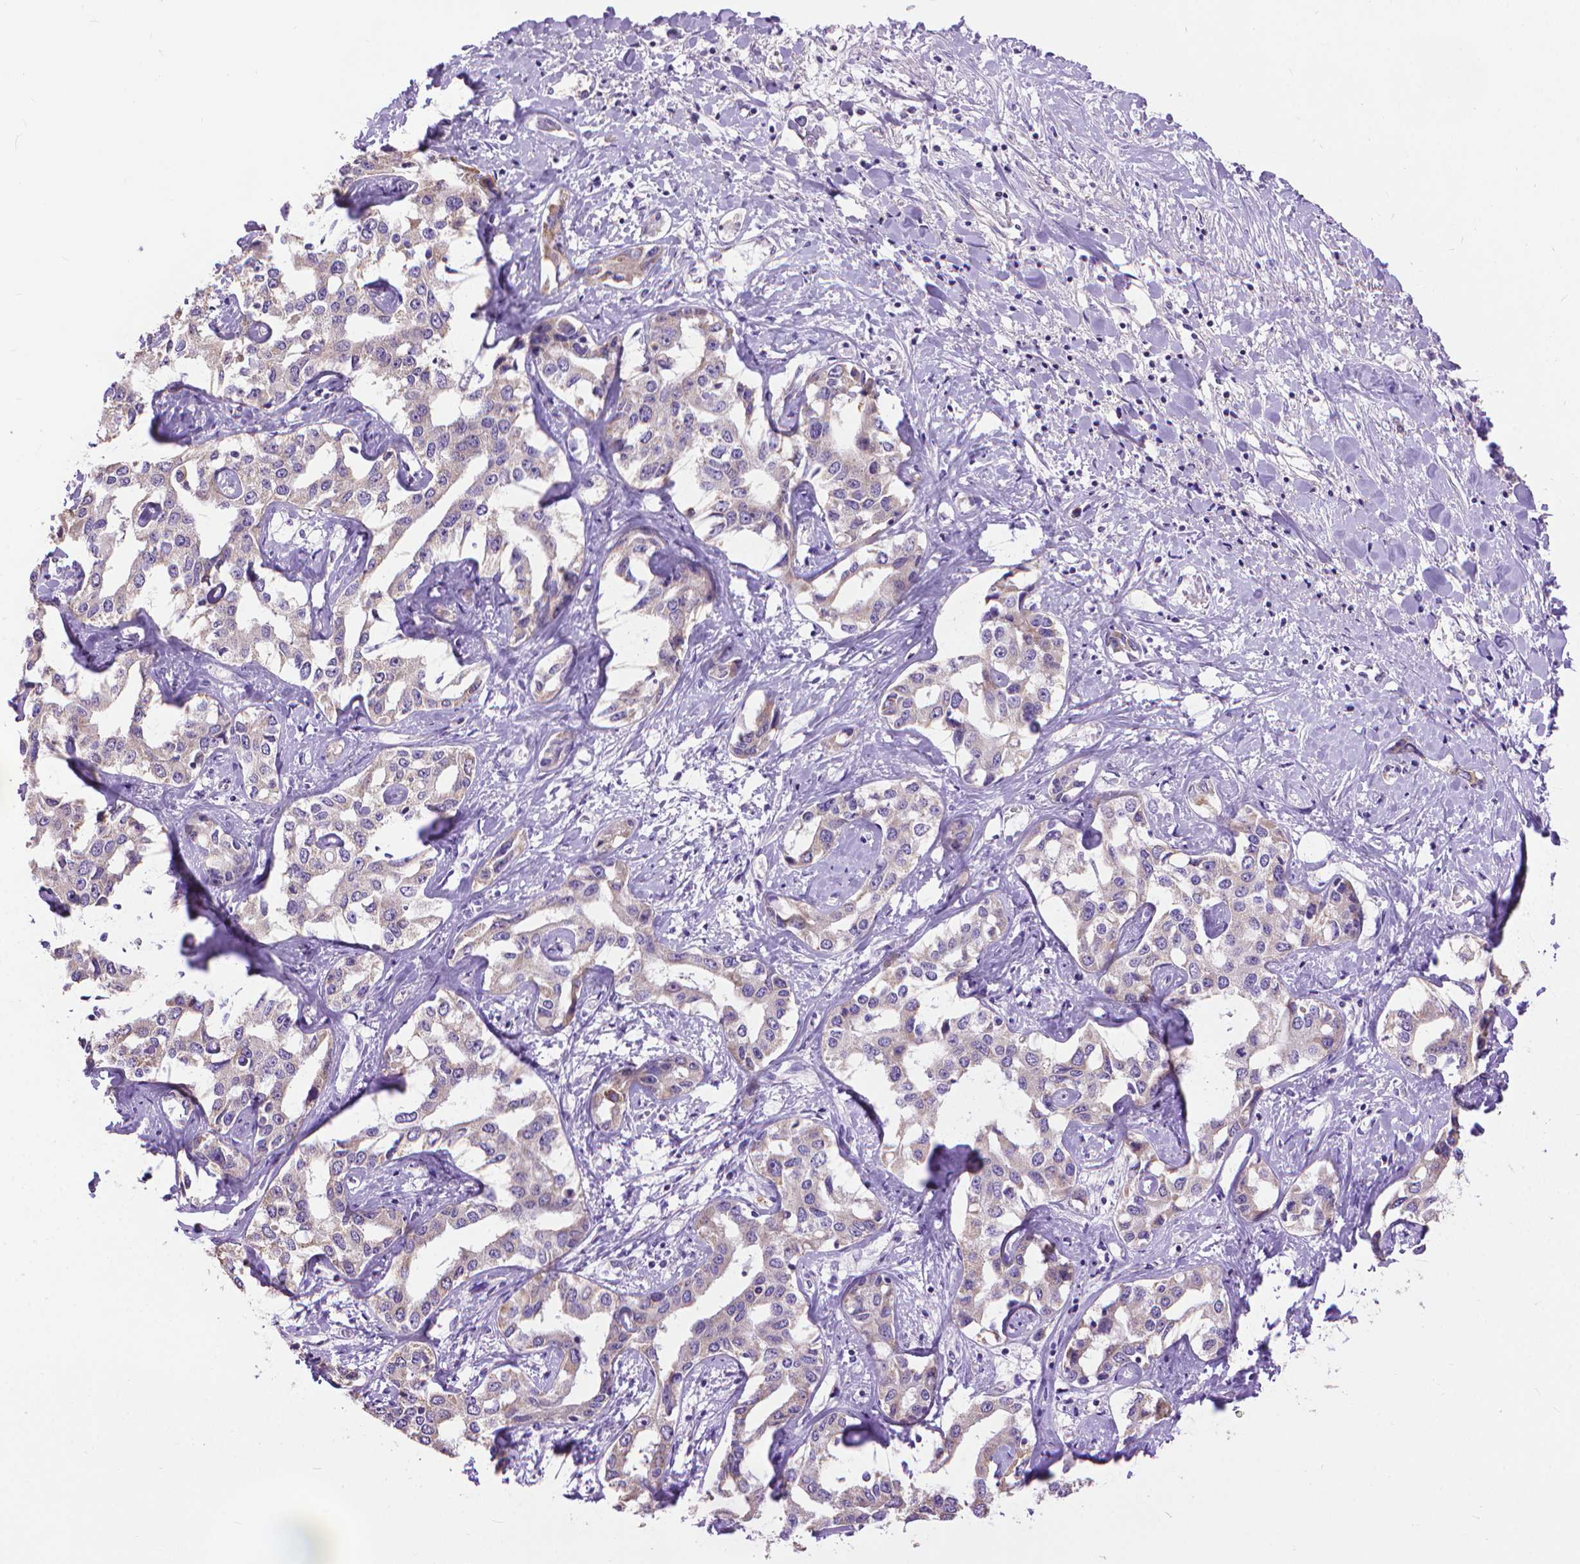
{"staining": {"intensity": "weak", "quantity": "<25%", "location": "cytoplasmic/membranous"}, "tissue": "liver cancer", "cell_type": "Tumor cells", "image_type": "cancer", "snomed": [{"axis": "morphology", "description": "Cholangiocarcinoma"}, {"axis": "topography", "description": "Liver"}], "caption": "DAB immunohistochemical staining of human cholangiocarcinoma (liver) exhibits no significant staining in tumor cells.", "gene": "SYN1", "patient": {"sex": "male", "age": 59}}